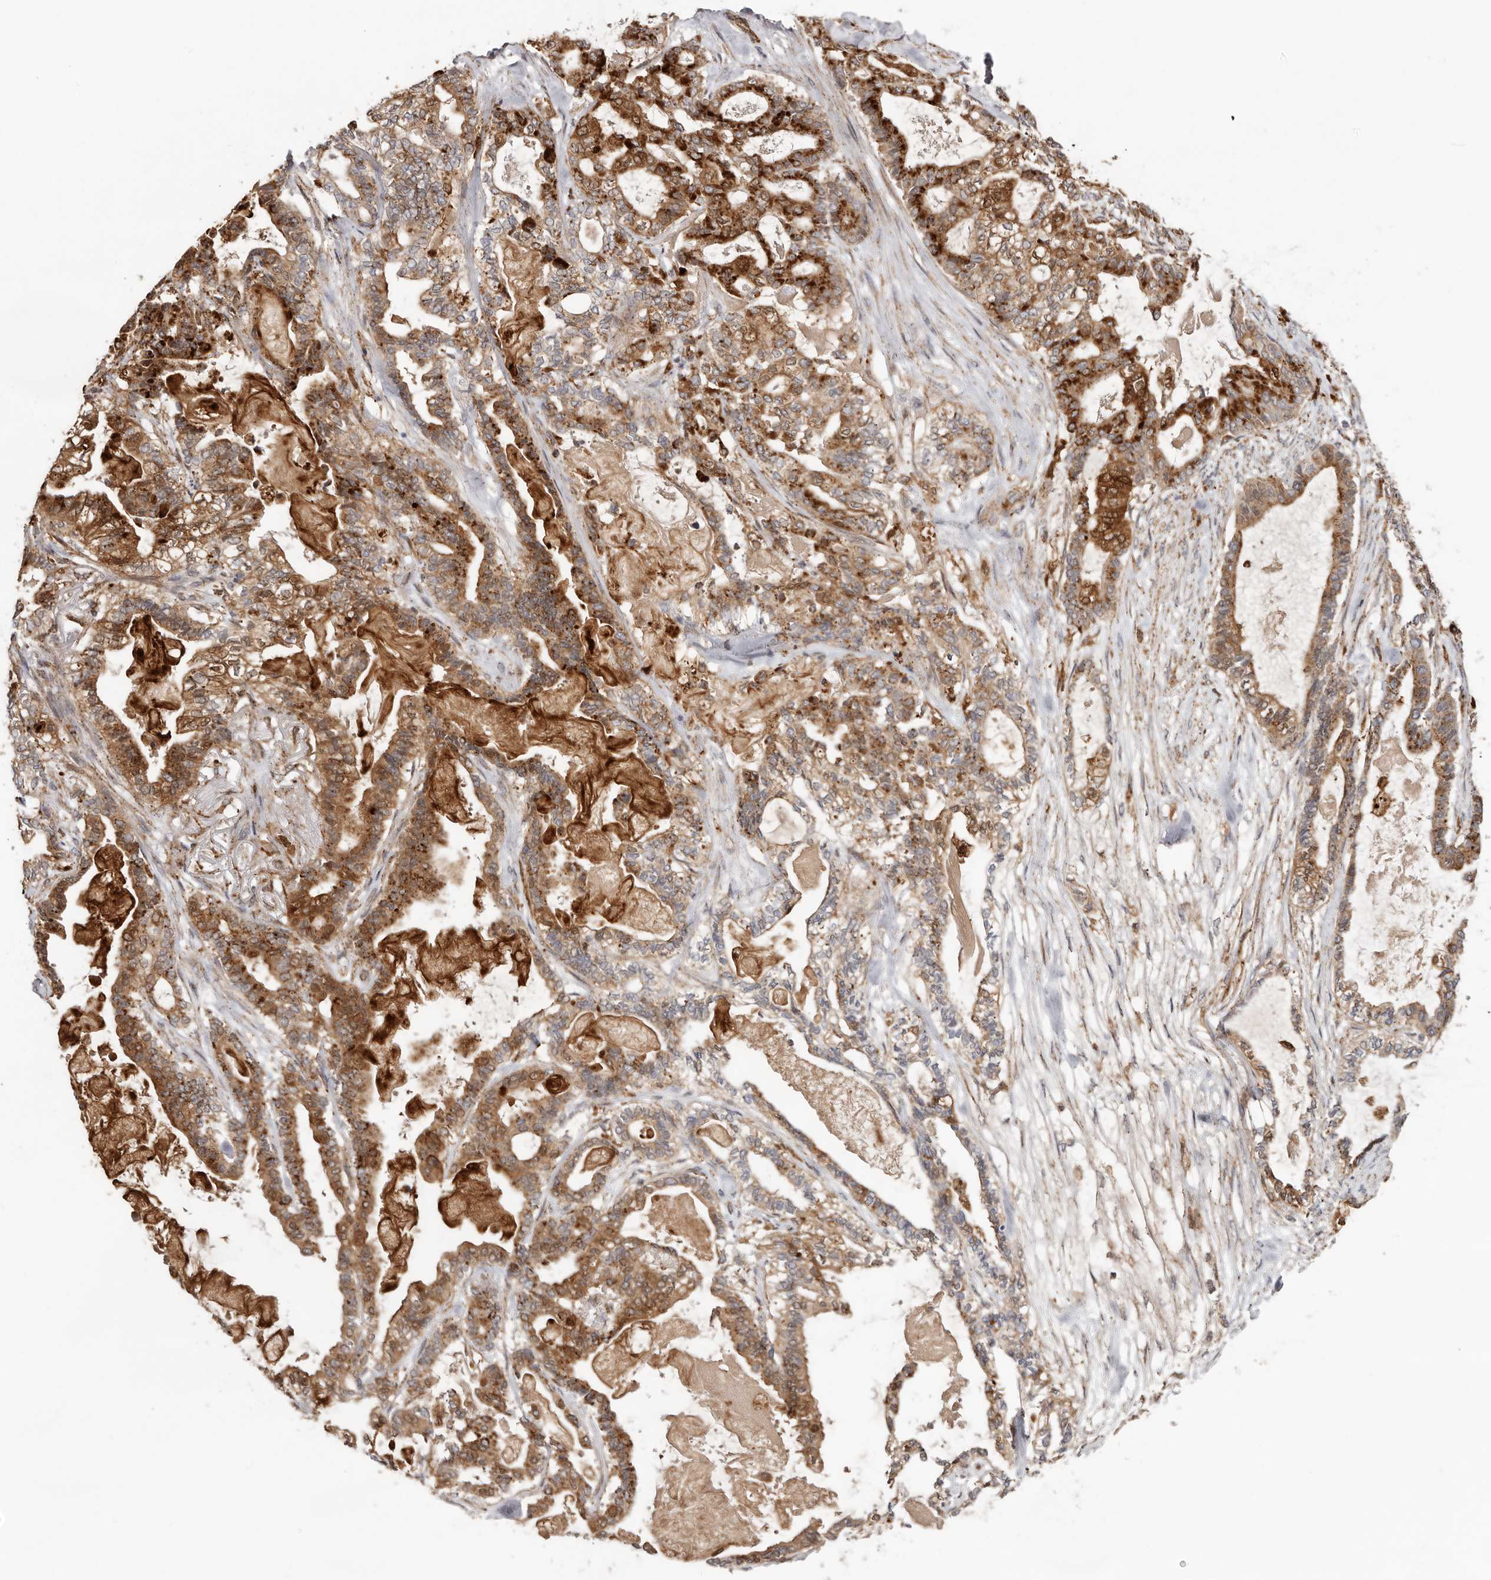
{"staining": {"intensity": "moderate", "quantity": ">75%", "location": "cytoplasmic/membranous"}, "tissue": "pancreatic cancer", "cell_type": "Tumor cells", "image_type": "cancer", "snomed": [{"axis": "morphology", "description": "Adenocarcinoma, NOS"}, {"axis": "topography", "description": "Pancreas"}], "caption": "Protein analysis of pancreatic cancer tissue exhibits moderate cytoplasmic/membranous staining in approximately >75% of tumor cells.", "gene": "GRN", "patient": {"sex": "male", "age": 63}}